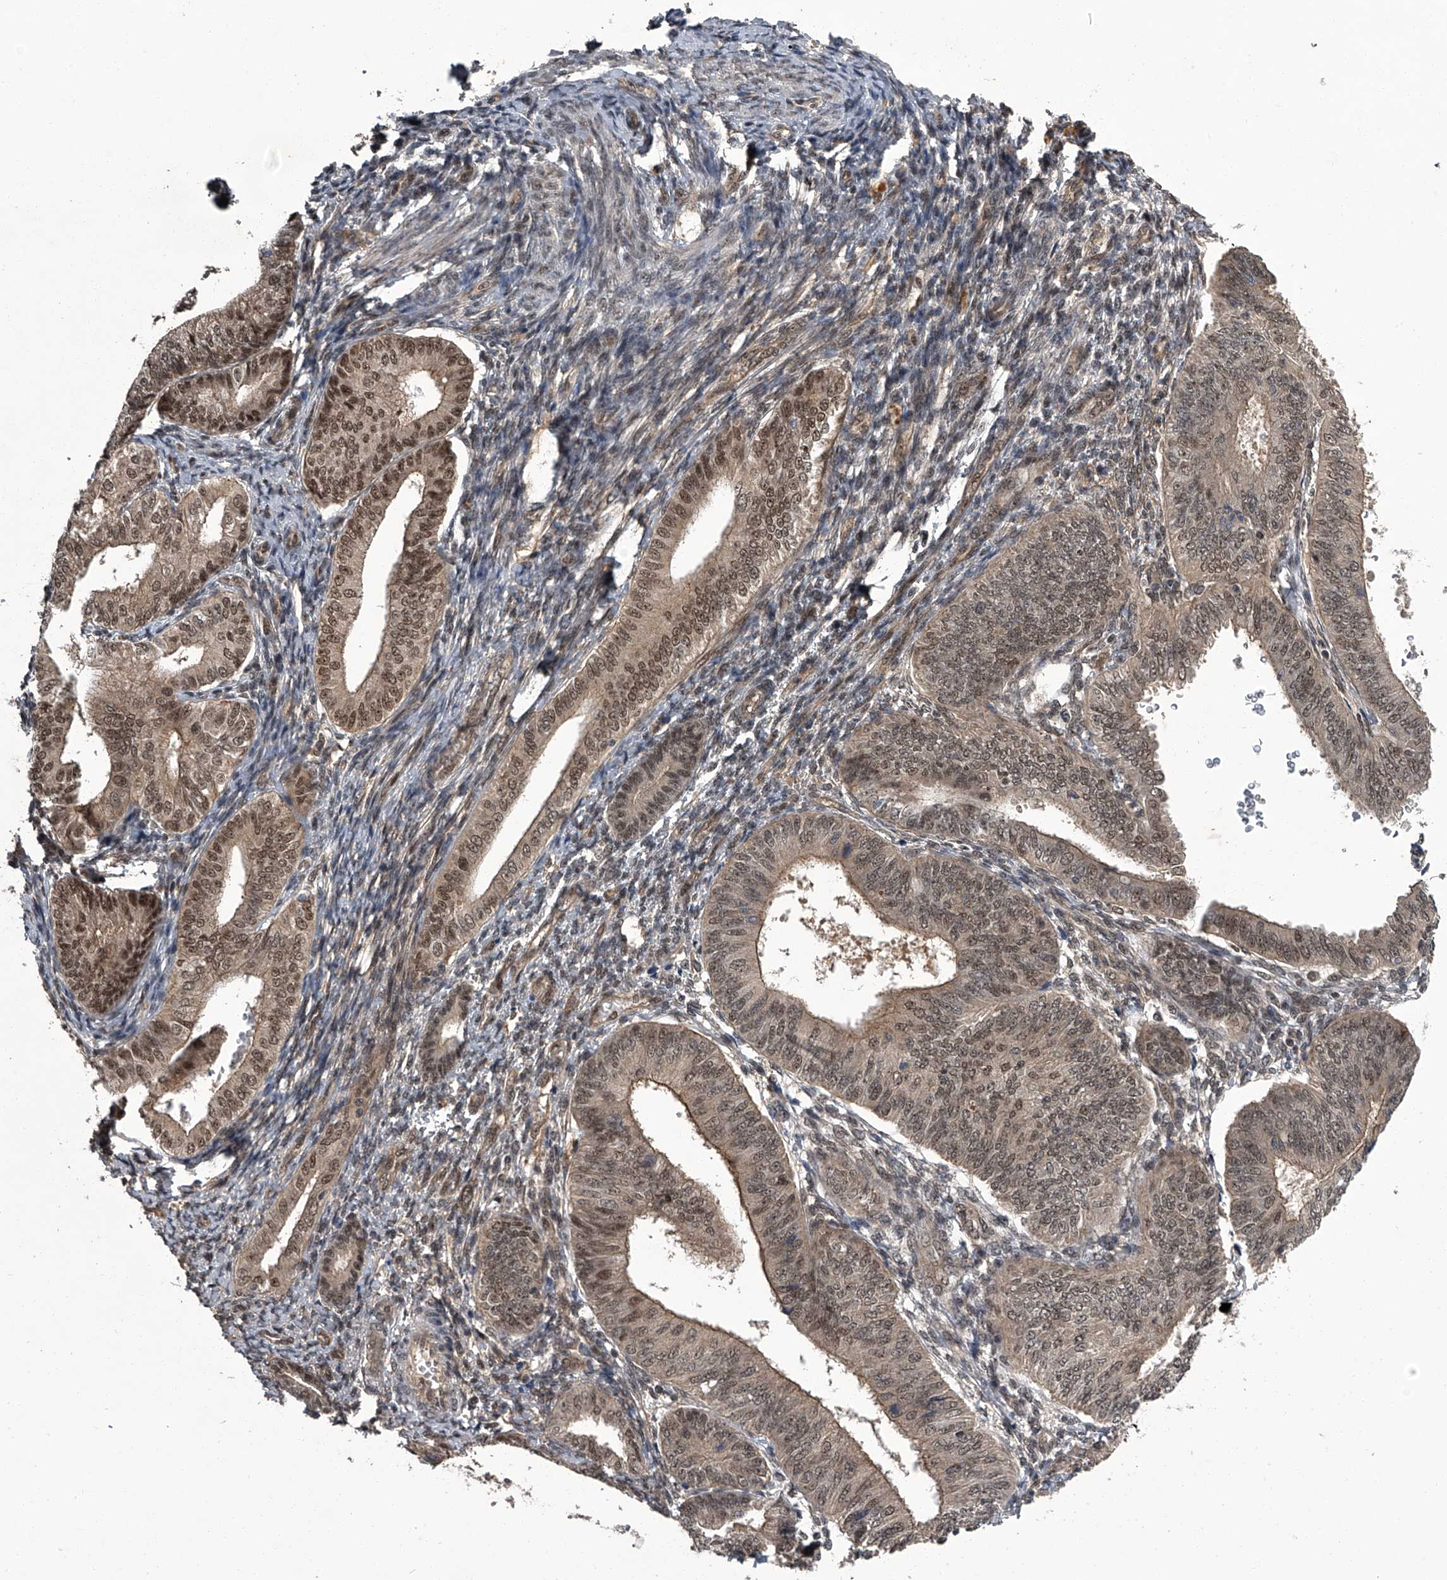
{"staining": {"intensity": "moderate", "quantity": "25%-75%", "location": "cytoplasmic/membranous,nuclear"}, "tissue": "endometrial cancer", "cell_type": "Tumor cells", "image_type": "cancer", "snomed": [{"axis": "morphology", "description": "Adenocarcinoma, NOS"}, {"axis": "topography", "description": "Endometrium"}], "caption": "Endometrial cancer stained with a brown dye exhibits moderate cytoplasmic/membranous and nuclear positive expression in approximately 25%-75% of tumor cells.", "gene": "SLC12A8", "patient": {"sex": "female", "age": 58}}